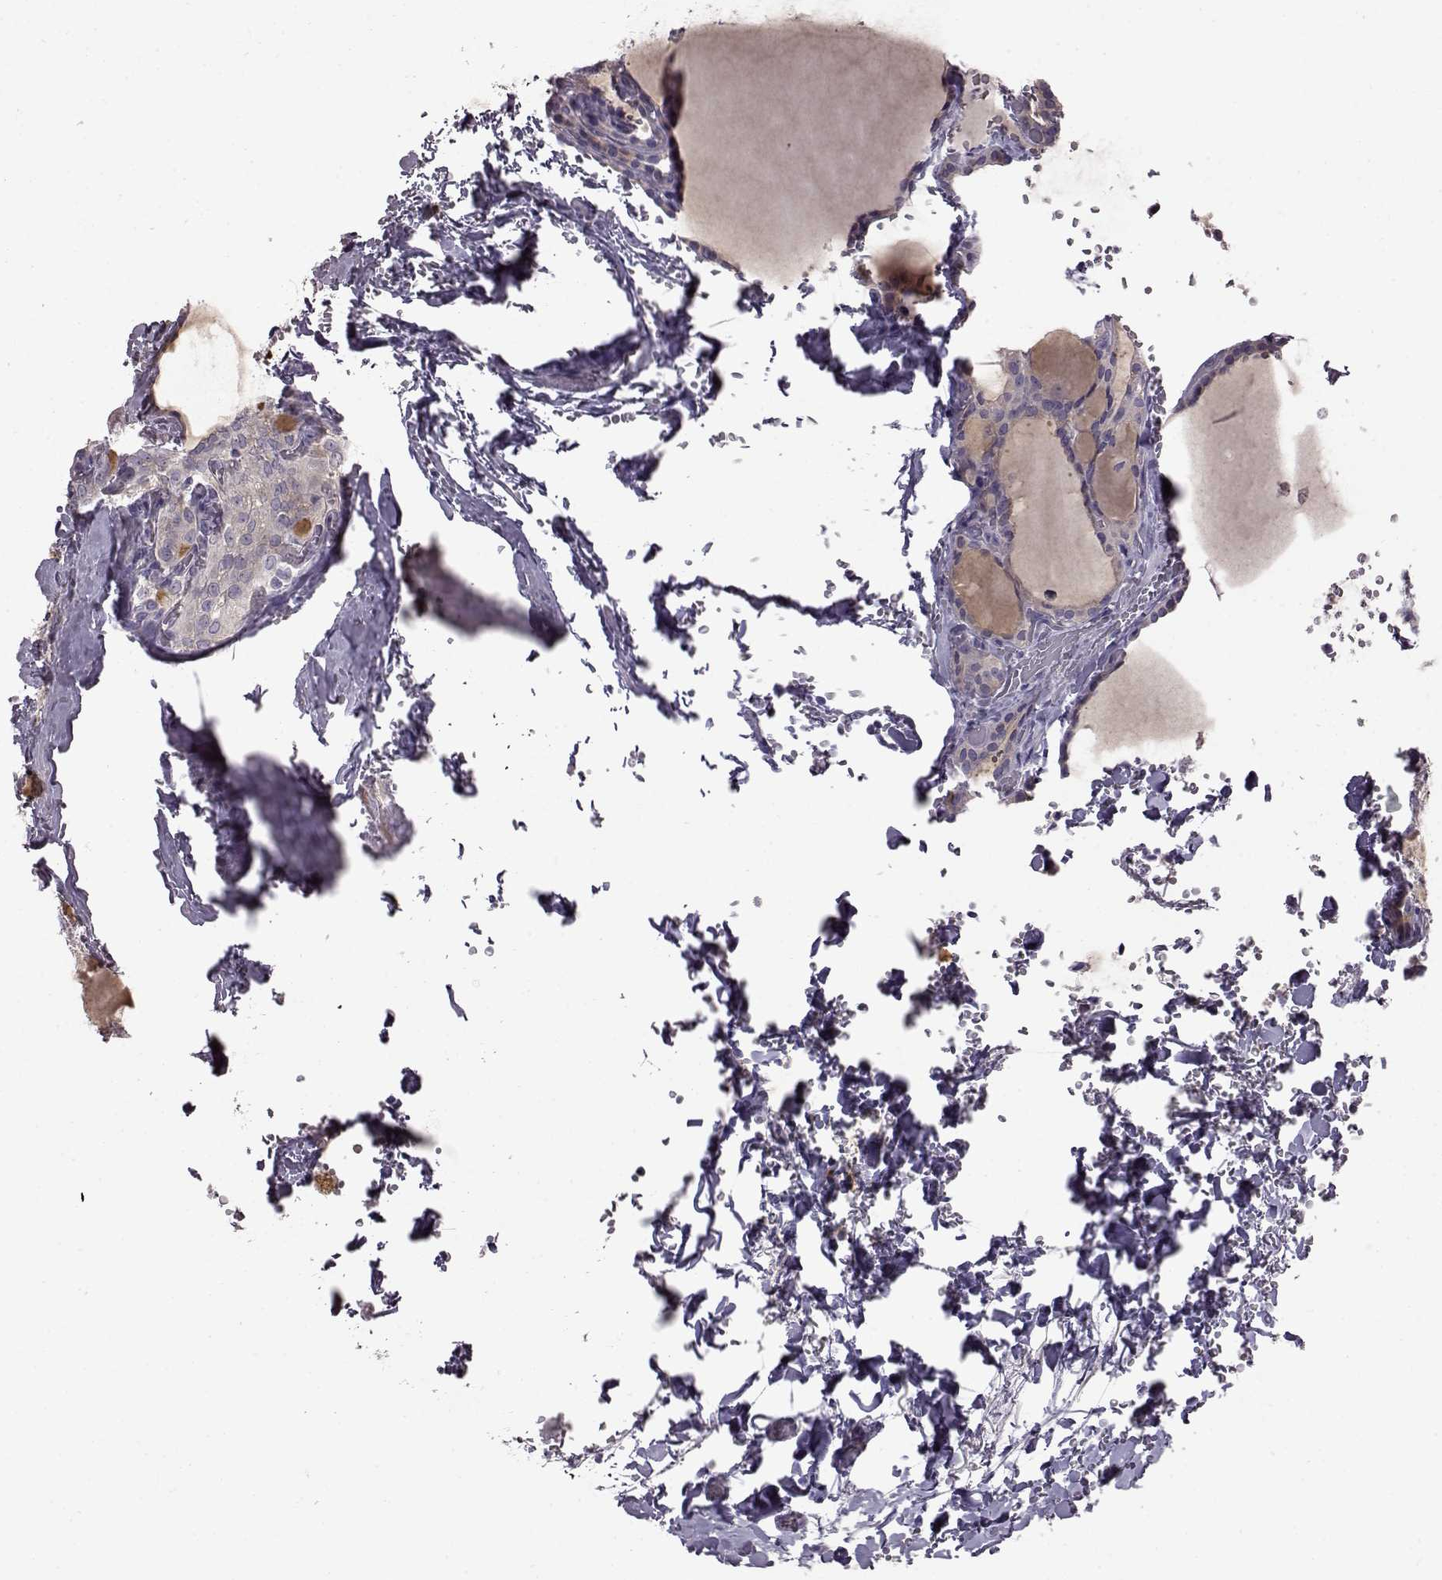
{"staining": {"intensity": "negative", "quantity": "none", "location": "none"}, "tissue": "thyroid cancer", "cell_type": "Tumor cells", "image_type": "cancer", "snomed": [{"axis": "morphology", "description": "Papillary adenocarcinoma, NOS"}, {"axis": "topography", "description": "Thyroid gland"}], "caption": "Thyroid cancer stained for a protein using IHC reveals no staining tumor cells.", "gene": "ADGRG2", "patient": {"sex": "male", "age": 20}}